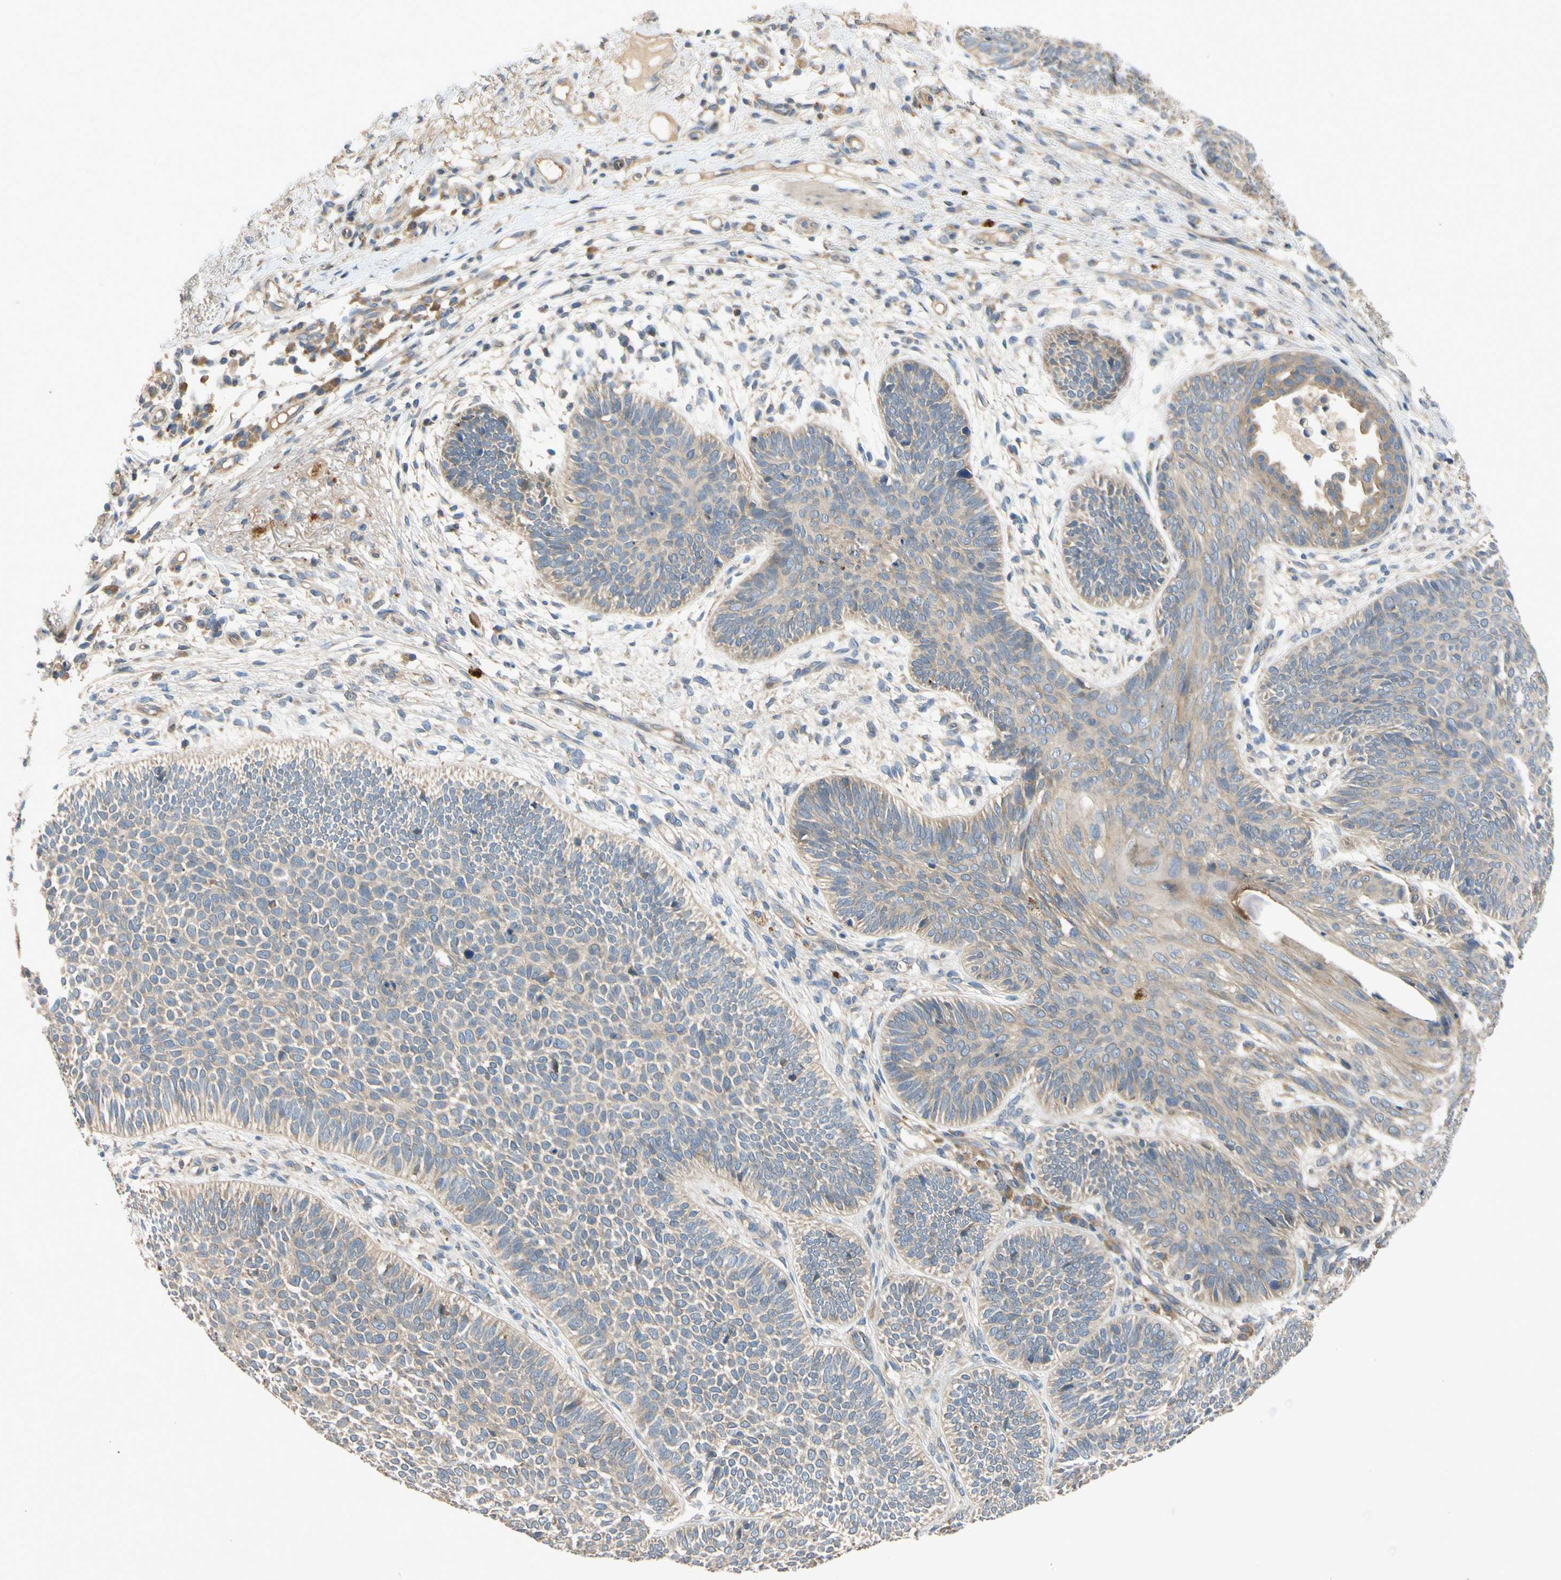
{"staining": {"intensity": "weak", "quantity": ">75%", "location": "cytoplasmic/membranous"}, "tissue": "skin cancer", "cell_type": "Tumor cells", "image_type": "cancer", "snomed": [{"axis": "morphology", "description": "Normal tissue, NOS"}, {"axis": "morphology", "description": "Basal cell carcinoma"}, {"axis": "topography", "description": "Skin"}], "caption": "Immunohistochemical staining of human skin cancer (basal cell carcinoma) displays weak cytoplasmic/membranous protein staining in about >75% of tumor cells.", "gene": "MBTPS2", "patient": {"sex": "male", "age": 52}}